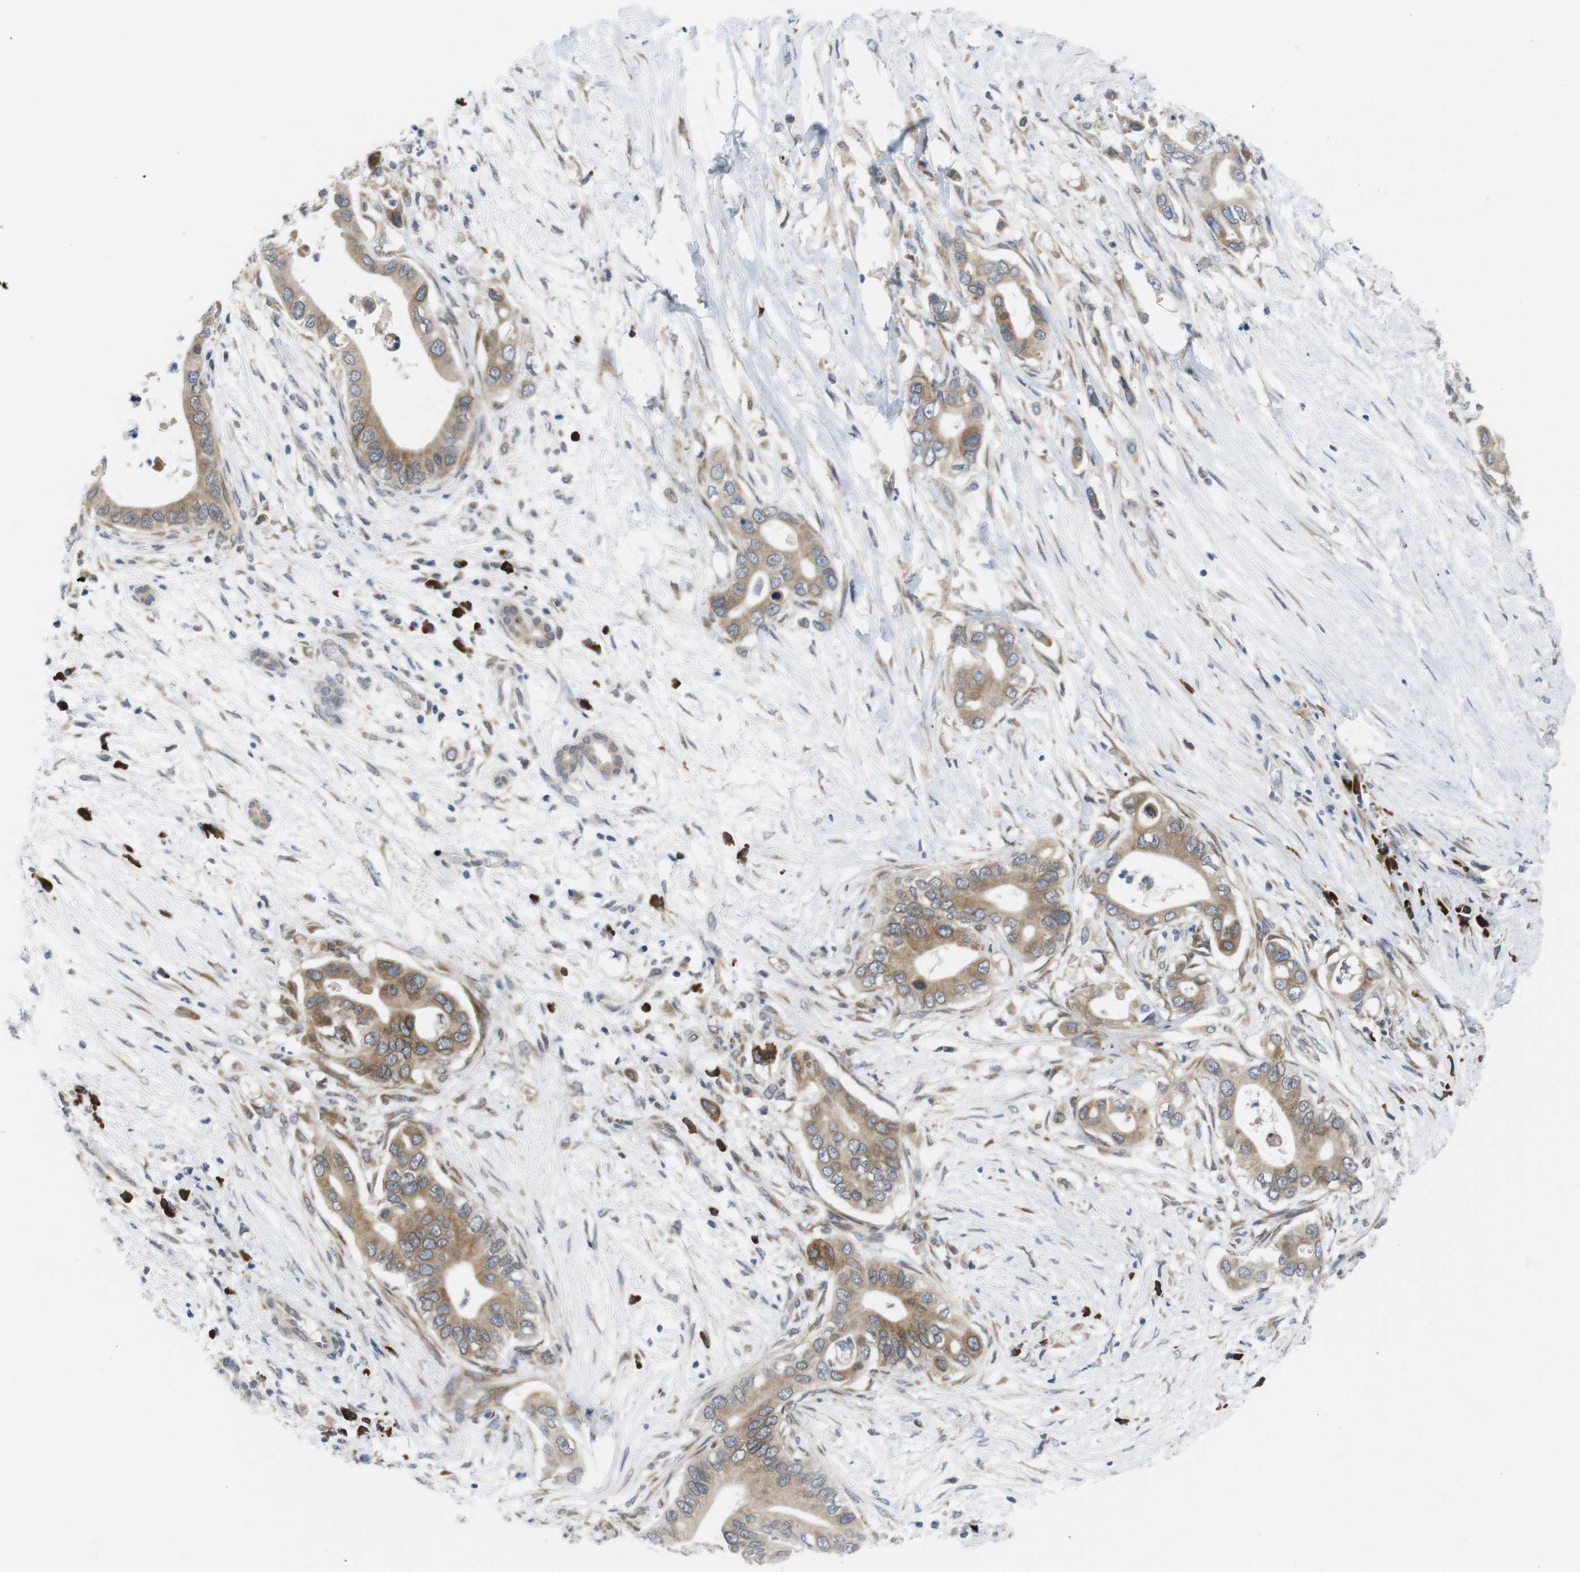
{"staining": {"intensity": "moderate", "quantity": "25%-75%", "location": "cytoplasmic/membranous"}, "tissue": "pancreatic cancer", "cell_type": "Tumor cells", "image_type": "cancer", "snomed": [{"axis": "morphology", "description": "Adenocarcinoma, NOS"}, {"axis": "topography", "description": "Pancreas"}], "caption": "Tumor cells display medium levels of moderate cytoplasmic/membranous expression in approximately 25%-75% of cells in human pancreatic cancer.", "gene": "ERGIC3", "patient": {"sex": "male", "age": 77}}